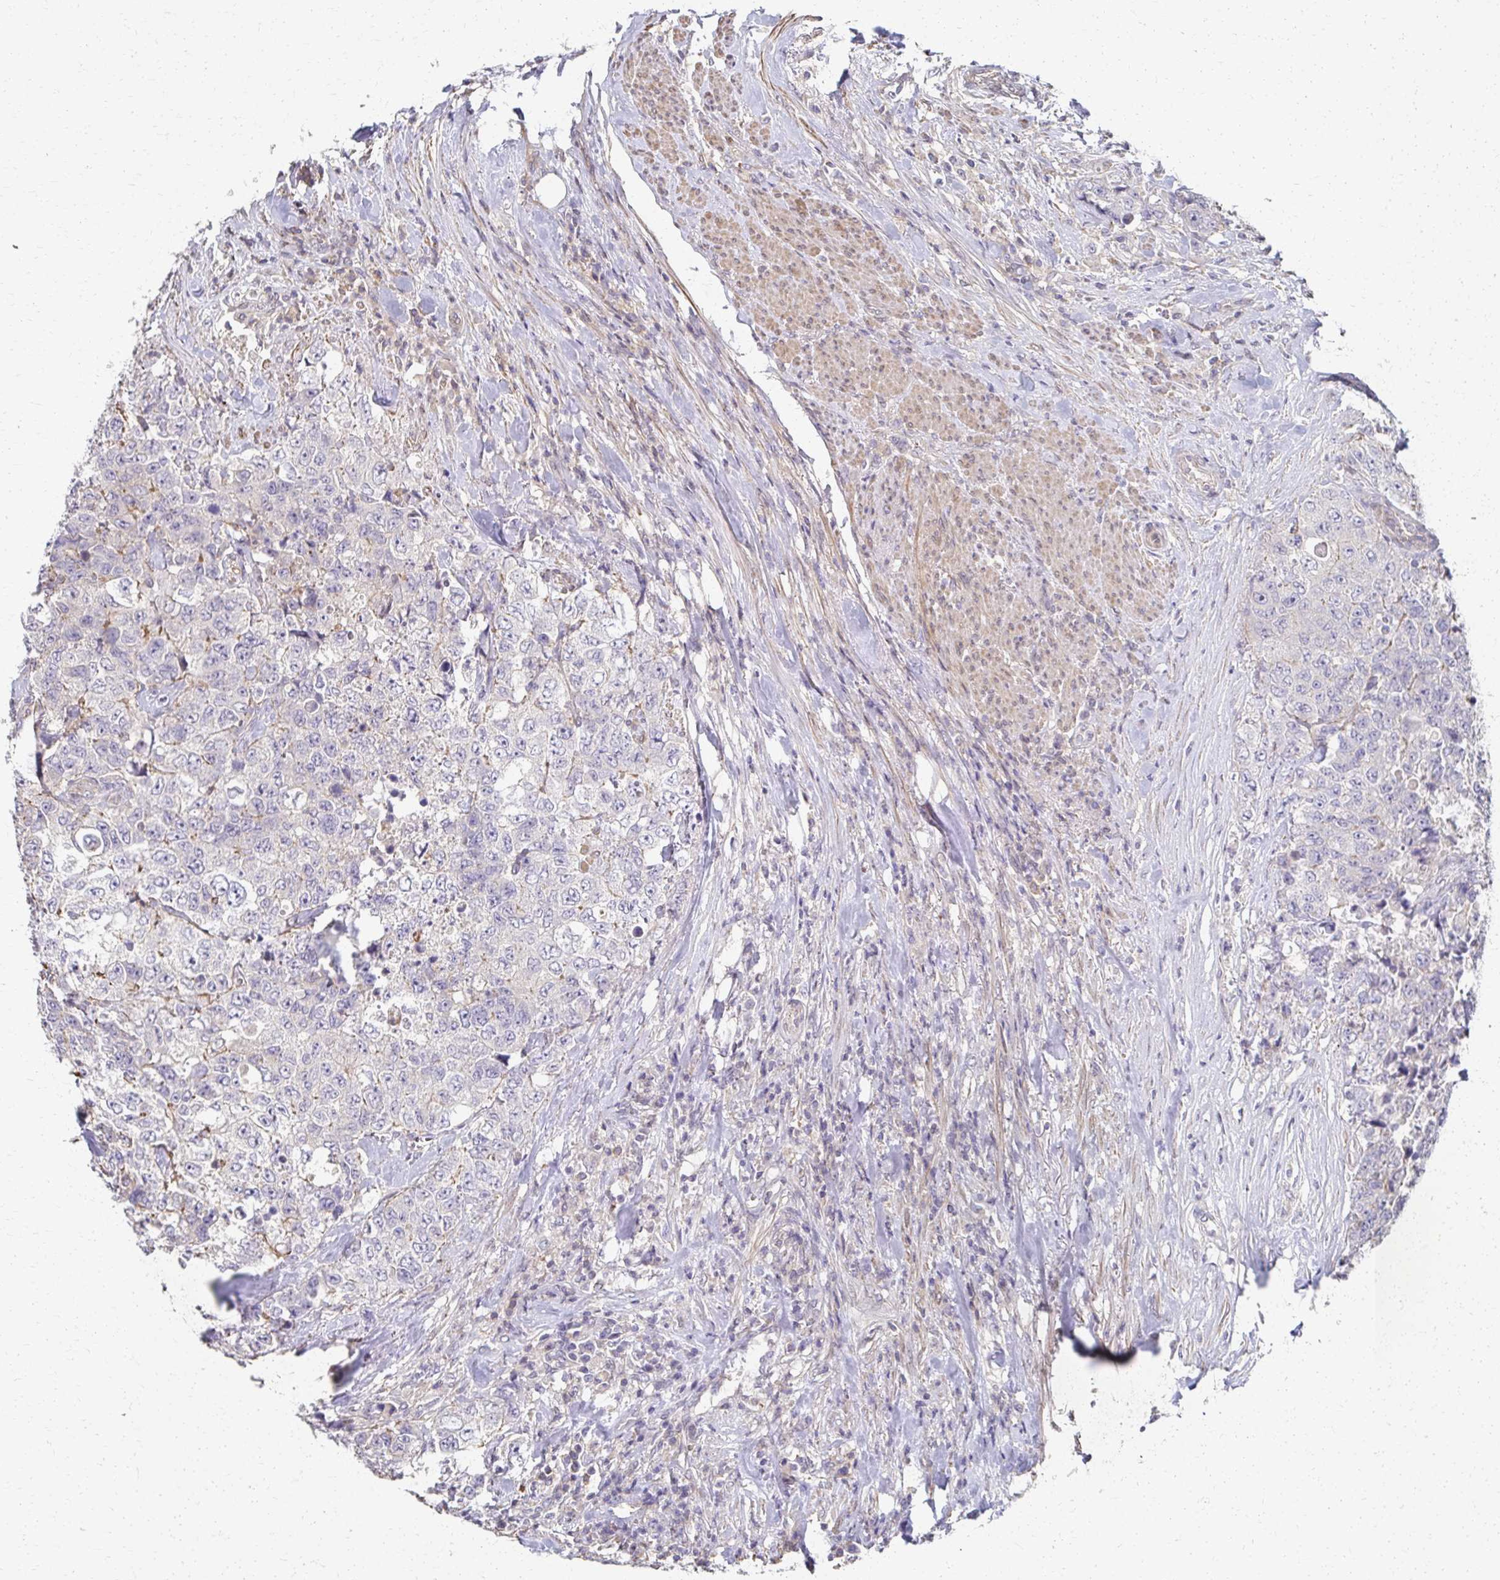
{"staining": {"intensity": "negative", "quantity": "none", "location": "none"}, "tissue": "urothelial cancer", "cell_type": "Tumor cells", "image_type": "cancer", "snomed": [{"axis": "morphology", "description": "Urothelial carcinoma, High grade"}, {"axis": "topography", "description": "Urinary bladder"}], "caption": "Immunohistochemistry (IHC) image of neoplastic tissue: human urothelial cancer stained with DAB (3,3'-diaminobenzidine) shows no significant protein expression in tumor cells. (Stains: DAB (3,3'-diaminobenzidine) IHC with hematoxylin counter stain, Microscopy: brightfield microscopy at high magnification).", "gene": "EOLA2", "patient": {"sex": "female", "age": 78}}